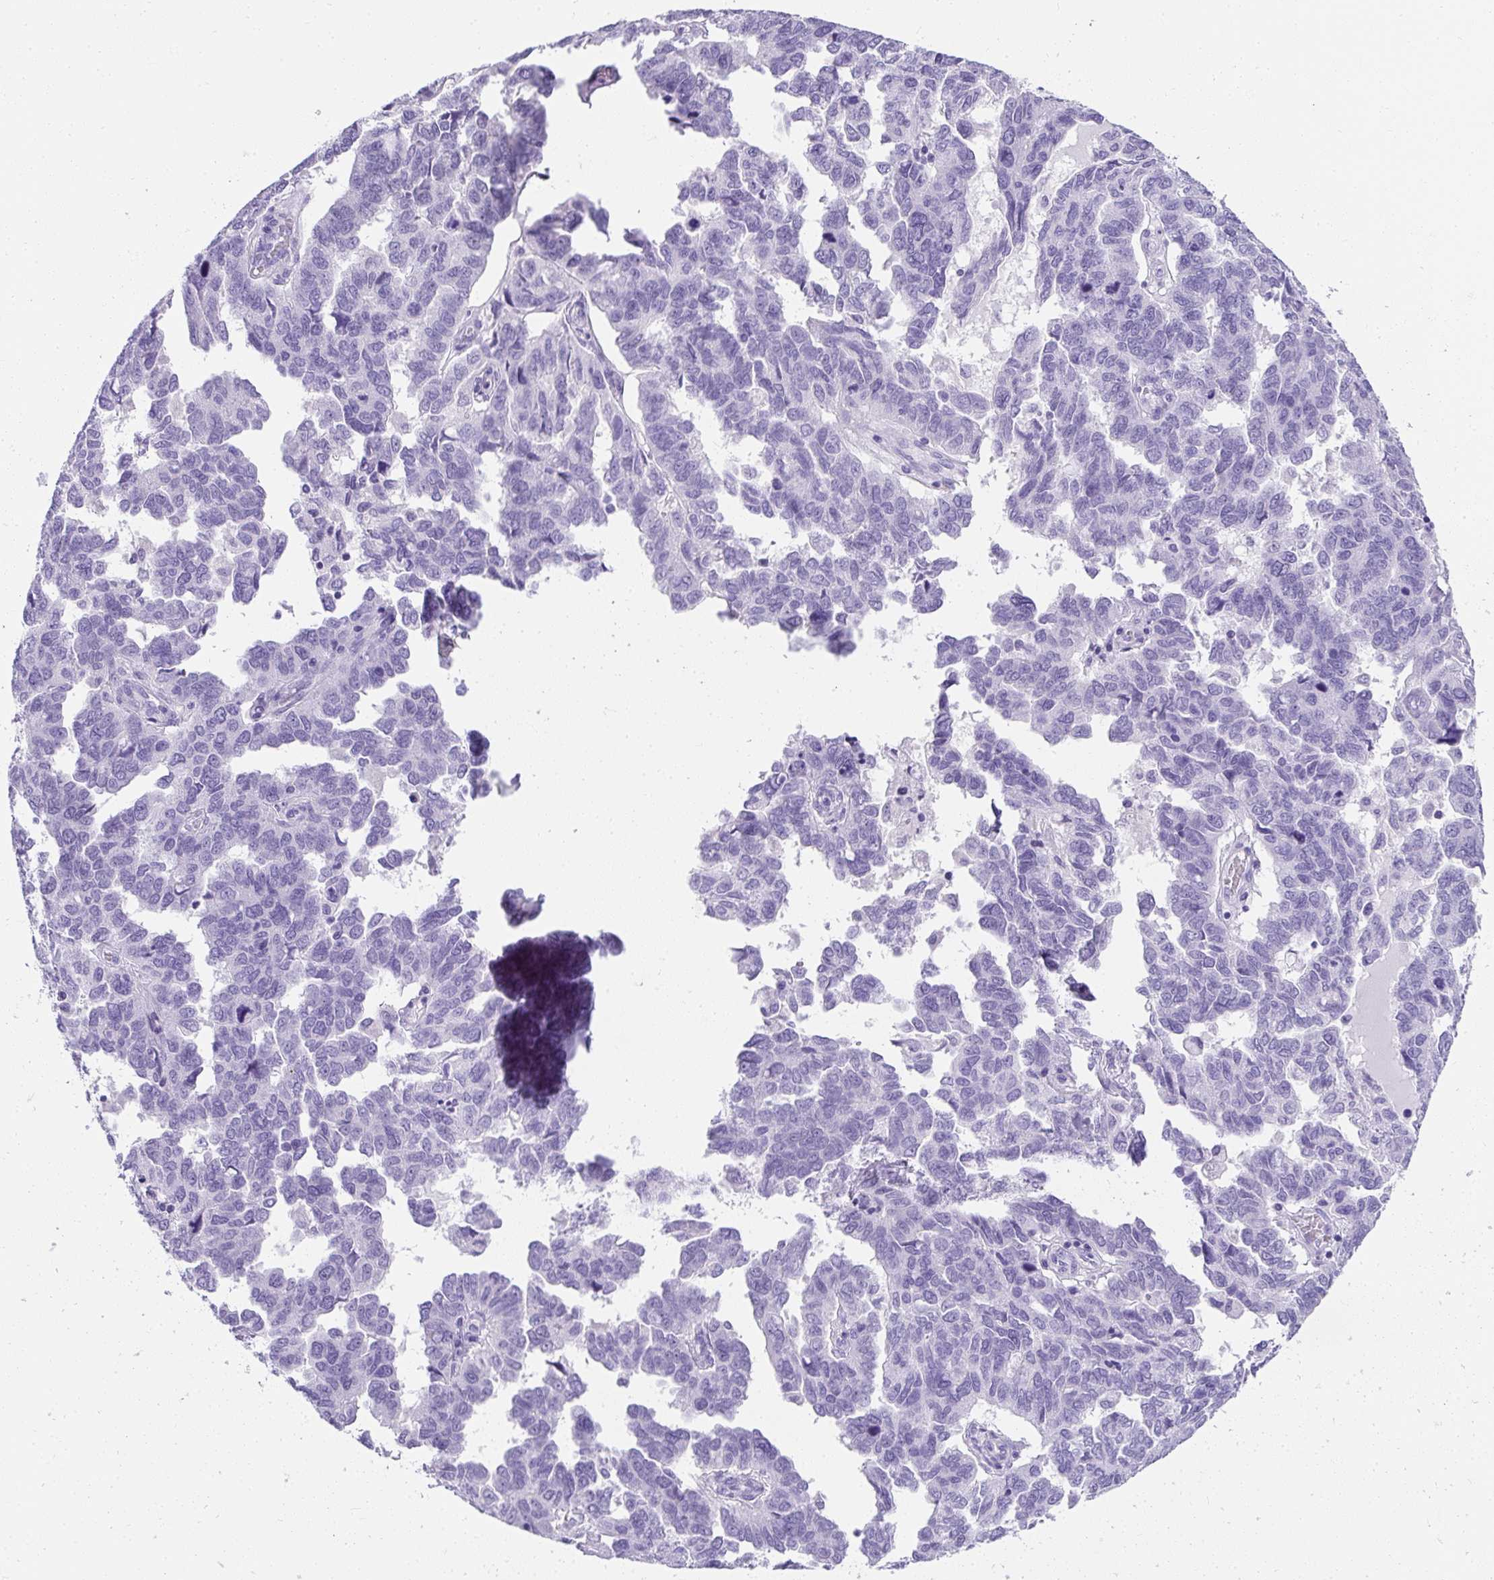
{"staining": {"intensity": "negative", "quantity": "none", "location": "none"}, "tissue": "ovarian cancer", "cell_type": "Tumor cells", "image_type": "cancer", "snomed": [{"axis": "morphology", "description": "Cystadenocarcinoma, serous, NOS"}, {"axis": "topography", "description": "Ovary"}], "caption": "This is a micrograph of IHC staining of ovarian serous cystadenocarcinoma, which shows no positivity in tumor cells.", "gene": "AVIL", "patient": {"sex": "female", "age": 64}}